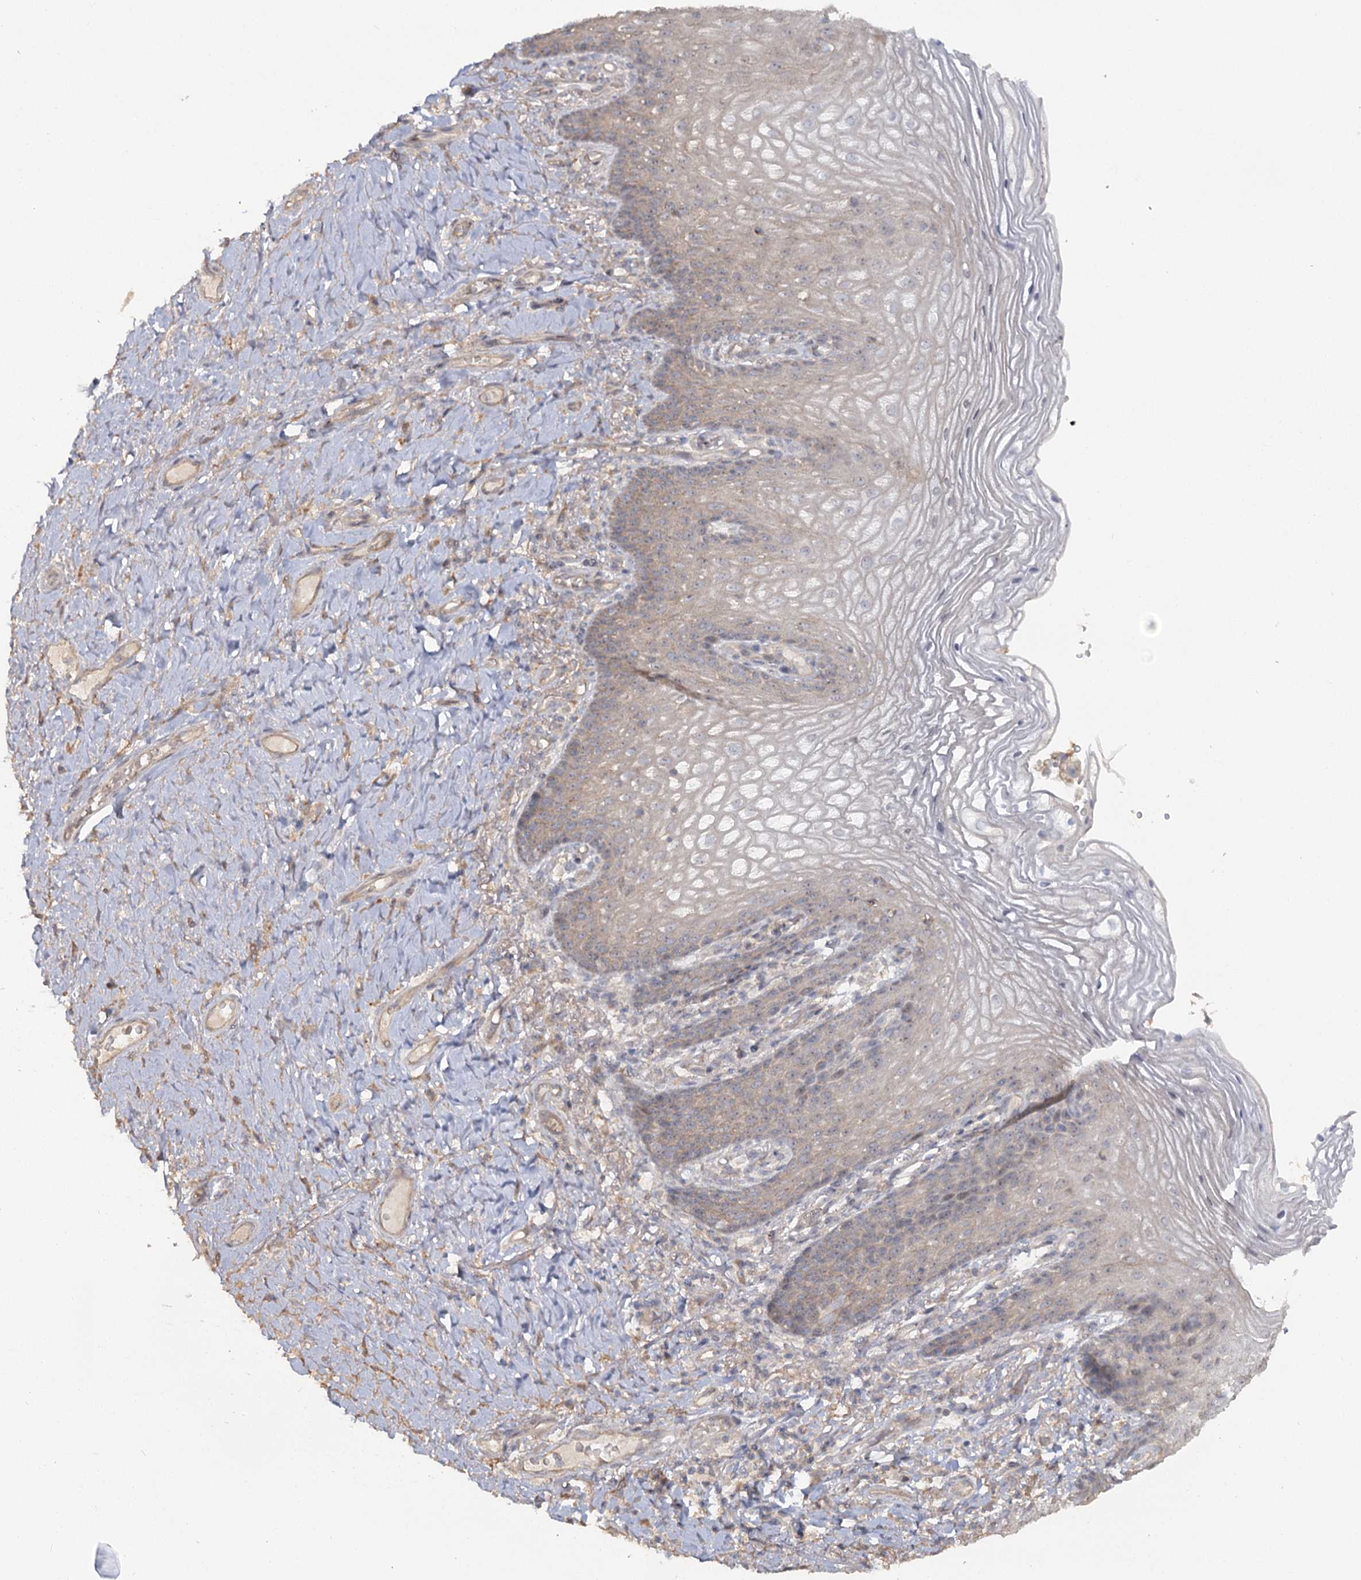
{"staining": {"intensity": "weak", "quantity": "<25%", "location": "cytoplasmic/membranous"}, "tissue": "vagina", "cell_type": "Squamous epithelial cells", "image_type": "normal", "snomed": [{"axis": "morphology", "description": "Normal tissue, NOS"}, {"axis": "topography", "description": "Vagina"}], "caption": "This is a image of immunohistochemistry staining of benign vagina, which shows no staining in squamous epithelial cells.", "gene": "ANGPTL5", "patient": {"sex": "female", "age": 60}}